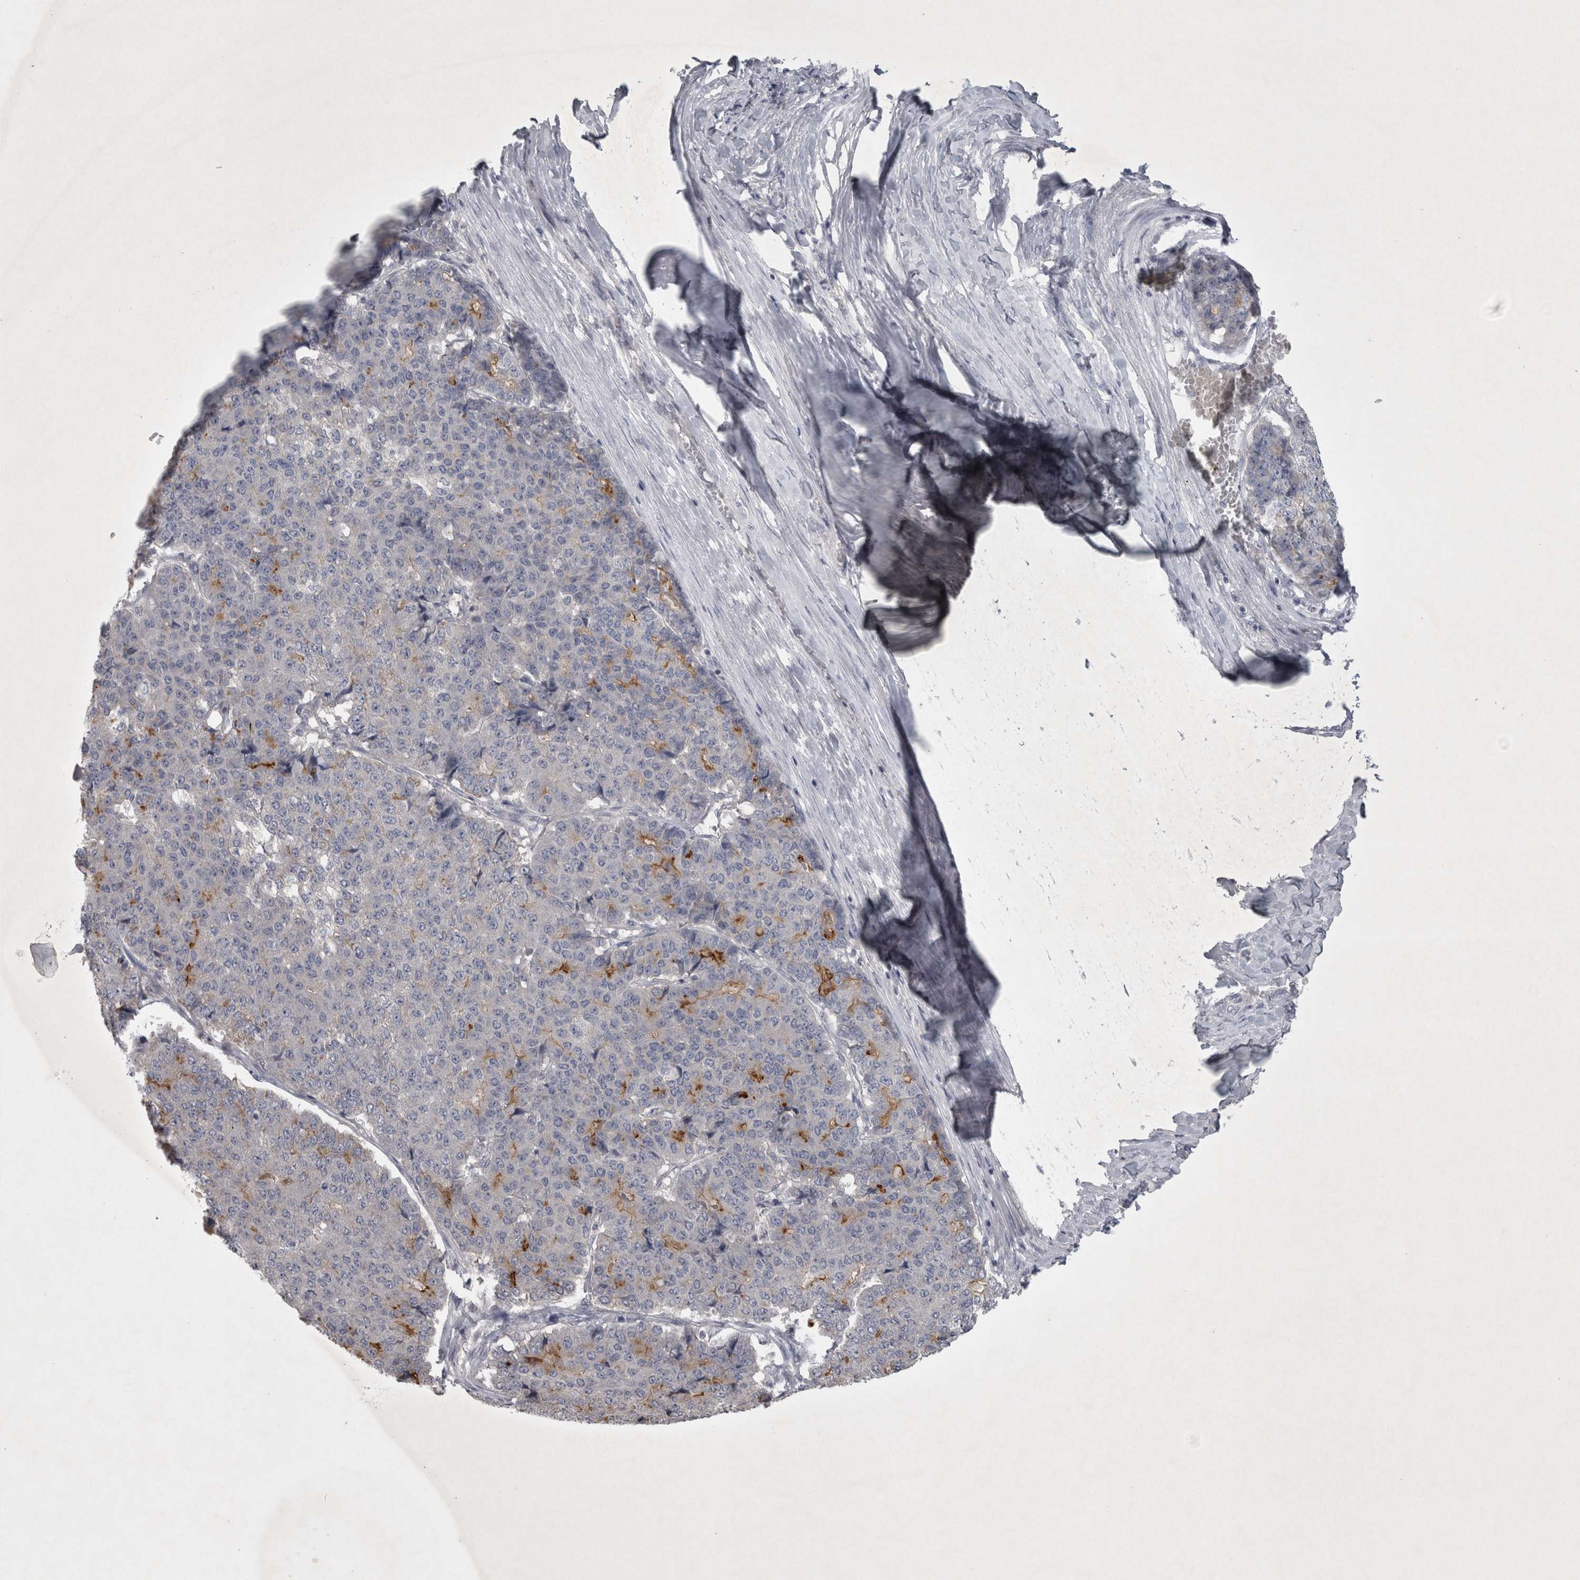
{"staining": {"intensity": "moderate", "quantity": "<25%", "location": "cytoplasmic/membranous"}, "tissue": "pancreatic cancer", "cell_type": "Tumor cells", "image_type": "cancer", "snomed": [{"axis": "morphology", "description": "Adenocarcinoma, NOS"}, {"axis": "topography", "description": "Pancreas"}], "caption": "Pancreatic cancer (adenocarcinoma) was stained to show a protein in brown. There is low levels of moderate cytoplasmic/membranous positivity in approximately <25% of tumor cells. Nuclei are stained in blue.", "gene": "ENPP7", "patient": {"sex": "male", "age": 50}}